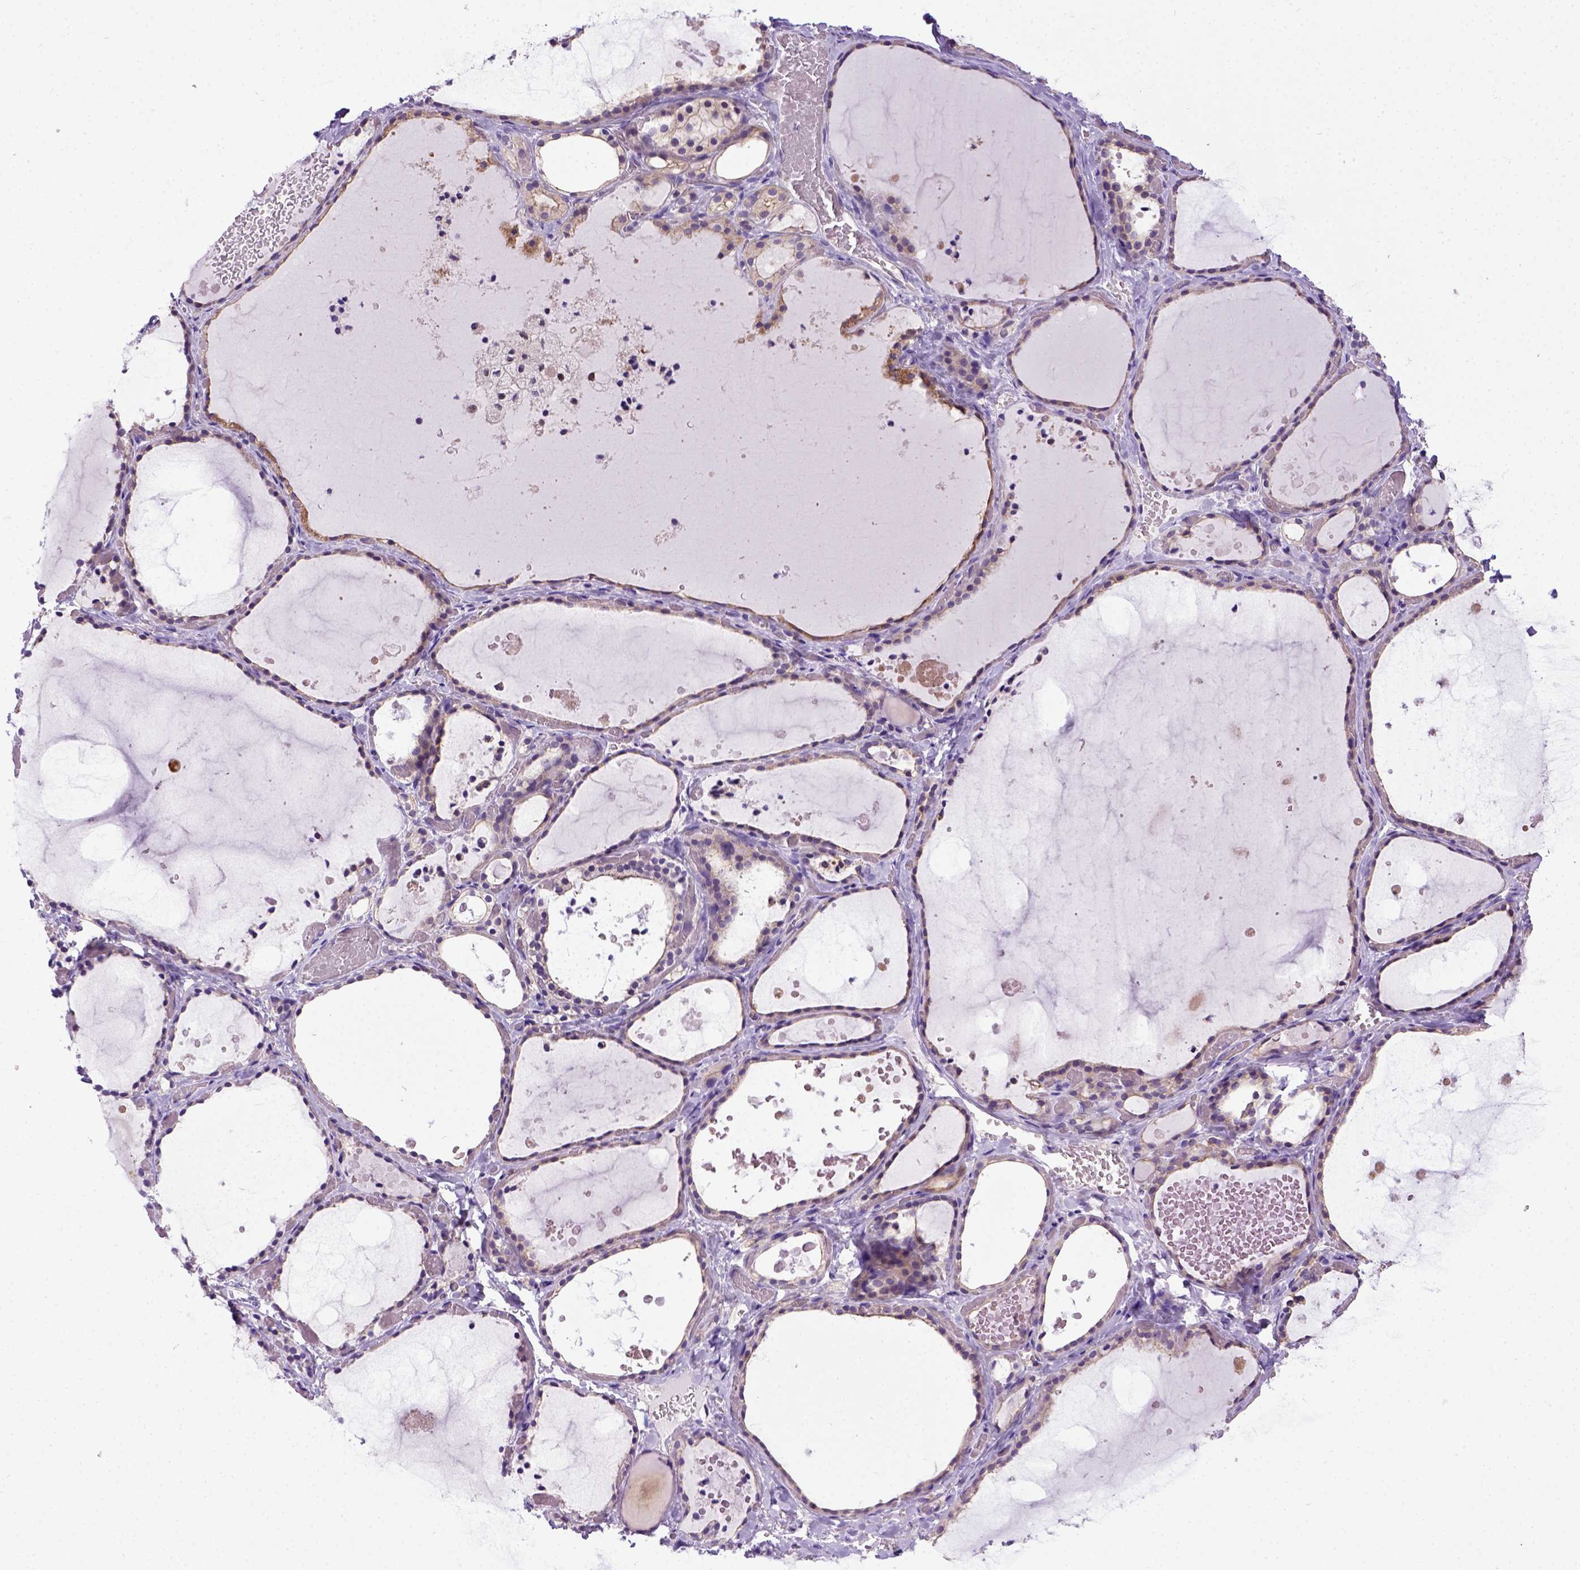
{"staining": {"intensity": "weak", "quantity": ">75%", "location": "cytoplasmic/membranous"}, "tissue": "thyroid gland", "cell_type": "Glandular cells", "image_type": "normal", "snomed": [{"axis": "morphology", "description": "Normal tissue, NOS"}, {"axis": "topography", "description": "Thyroid gland"}], "caption": "A brown stain highlights weak cytoplasmic/membranous expression of a protein in glandular cells of benign human thyroid gland.", "gene": "NEK5", "patient": {"sex": "female", "age": 56}}